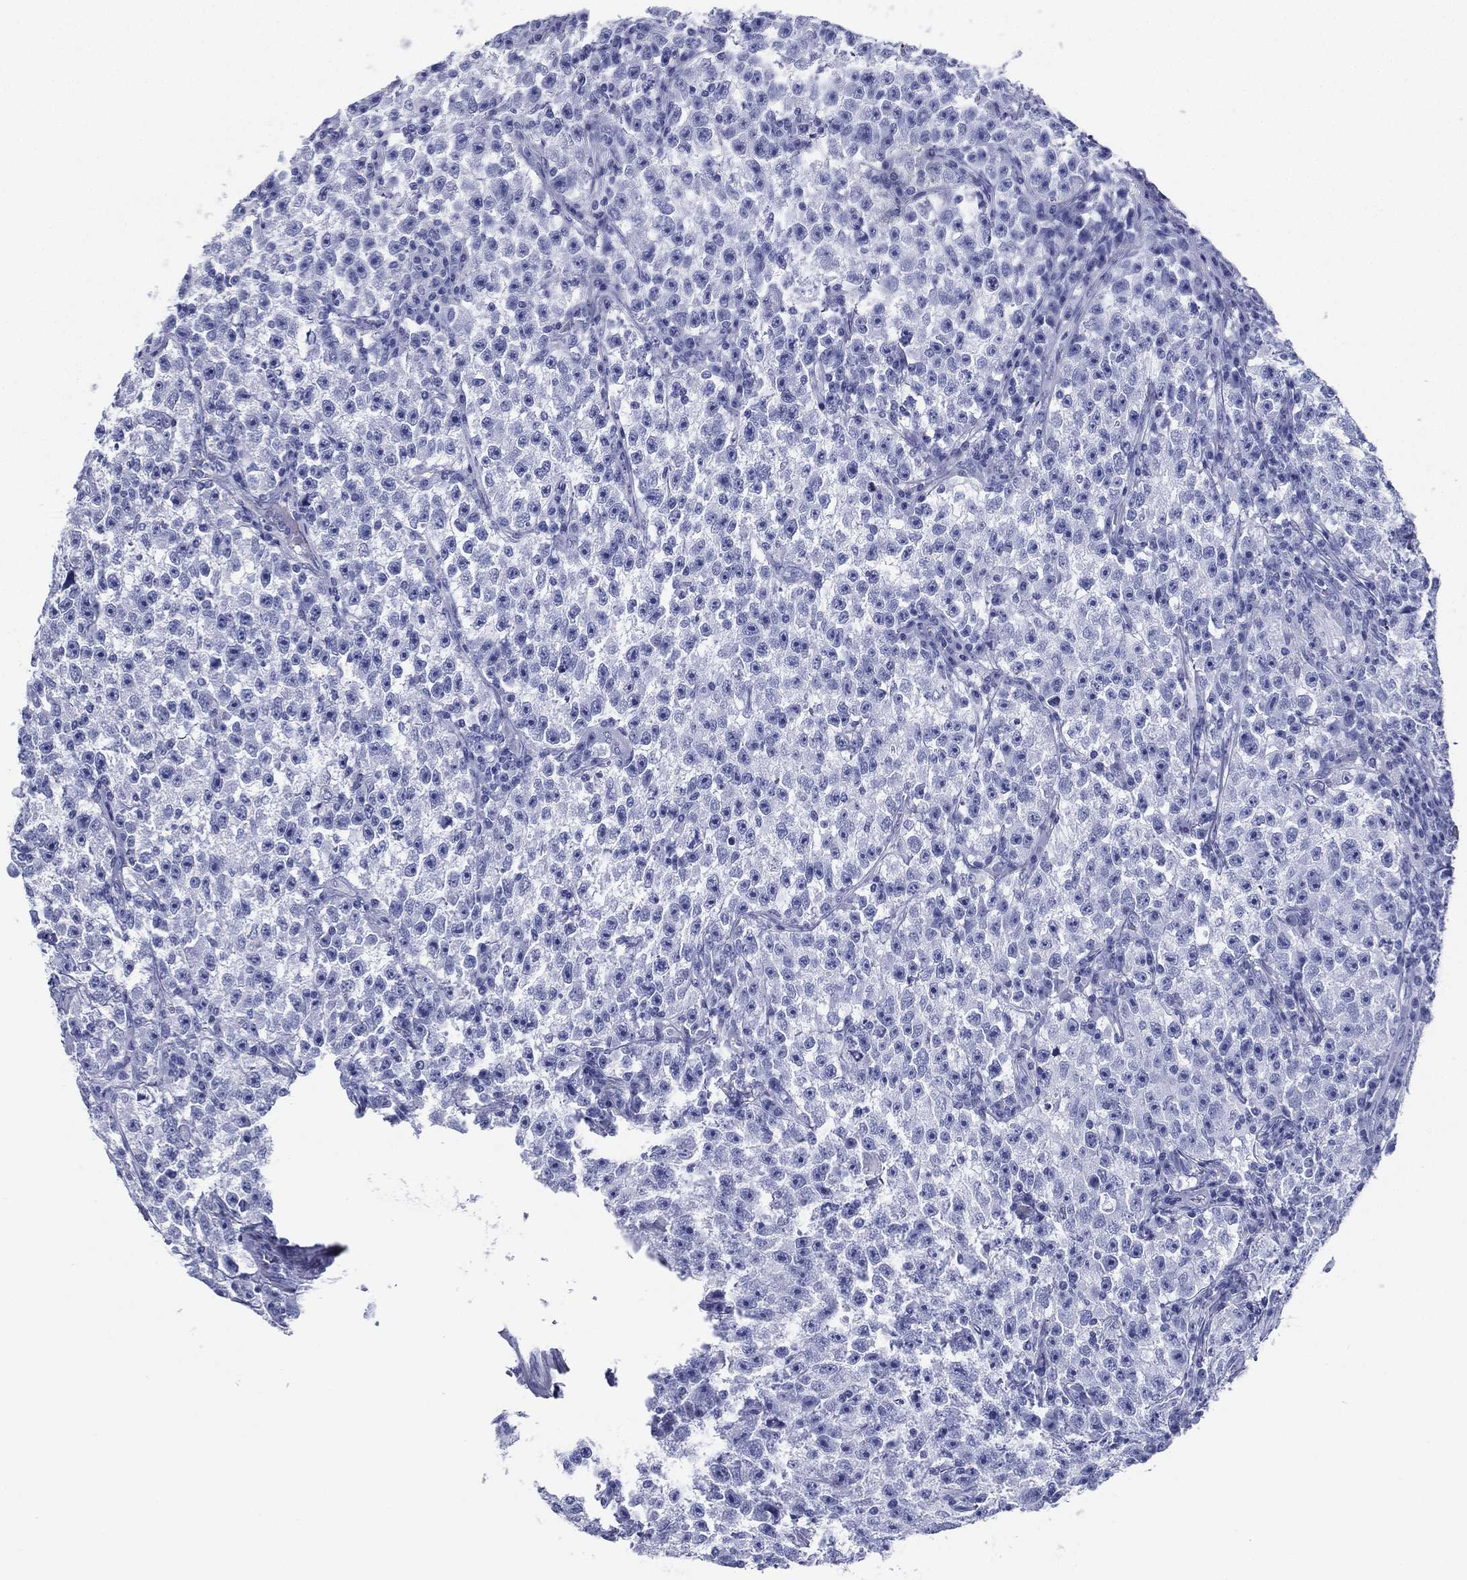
{"staining": {"intensity": "negative", "quantity": "none", "location": "none"}, "tissue": "testis cancer", "cell_type": "Tumor cells", "image_type": "cancer", "snomed": [{"axis": "morphology", "description": "Seminoma, NOS"}, {"axis": "topography", "description": "Testis"}], "caption": "Immunohistochemistry of human testis cancer (seminoma) demonstrates no positivity in tumor cells.", "gene": "RSPH4A", "patient": {"sex": "male", "age": 22}}